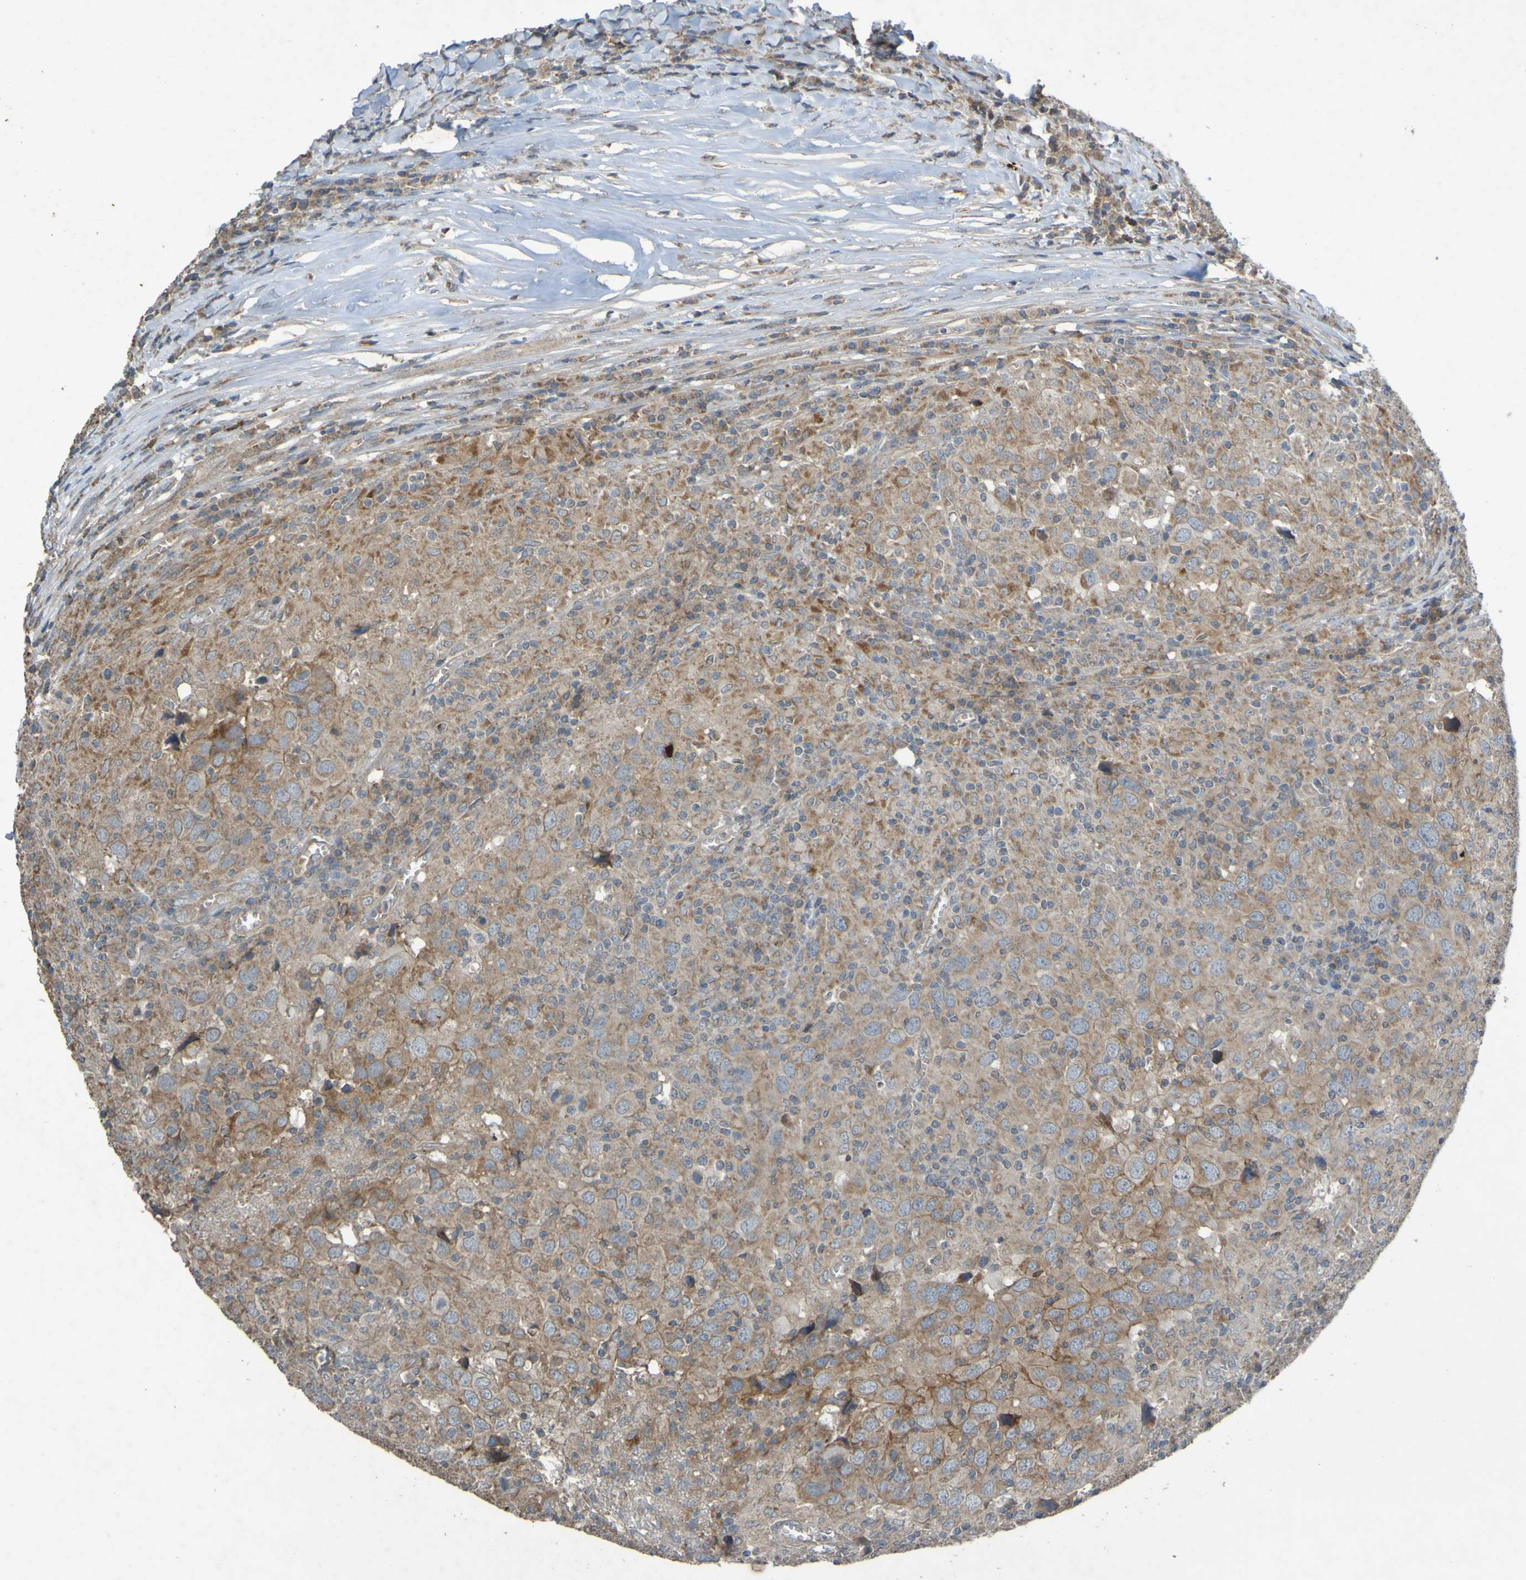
{"staining": {"intensity": "moderate", "quantity": "25%-75%", "location": "cytoplasmic/membranous"}, "tissue": "head and neck cancer", "cell_type": "Tumor cells", "image_type": "cancer", "snomed": [{"axis": "morphology", "description": "Adenocarcinoma, NOS"}, {"axis": "topography", "description": "Salivary gland"}, {"axis": "topography", "description": "Head-Neck"}], "caption": "Protein analysis of head and neck adenocarcinoma tissue exhibits moderate cytoplasmic/membranous staining in about 25%-75% of tumor cells.", "gene": "B3GAT2", "patient": {"sex": "female", "age": 65}}